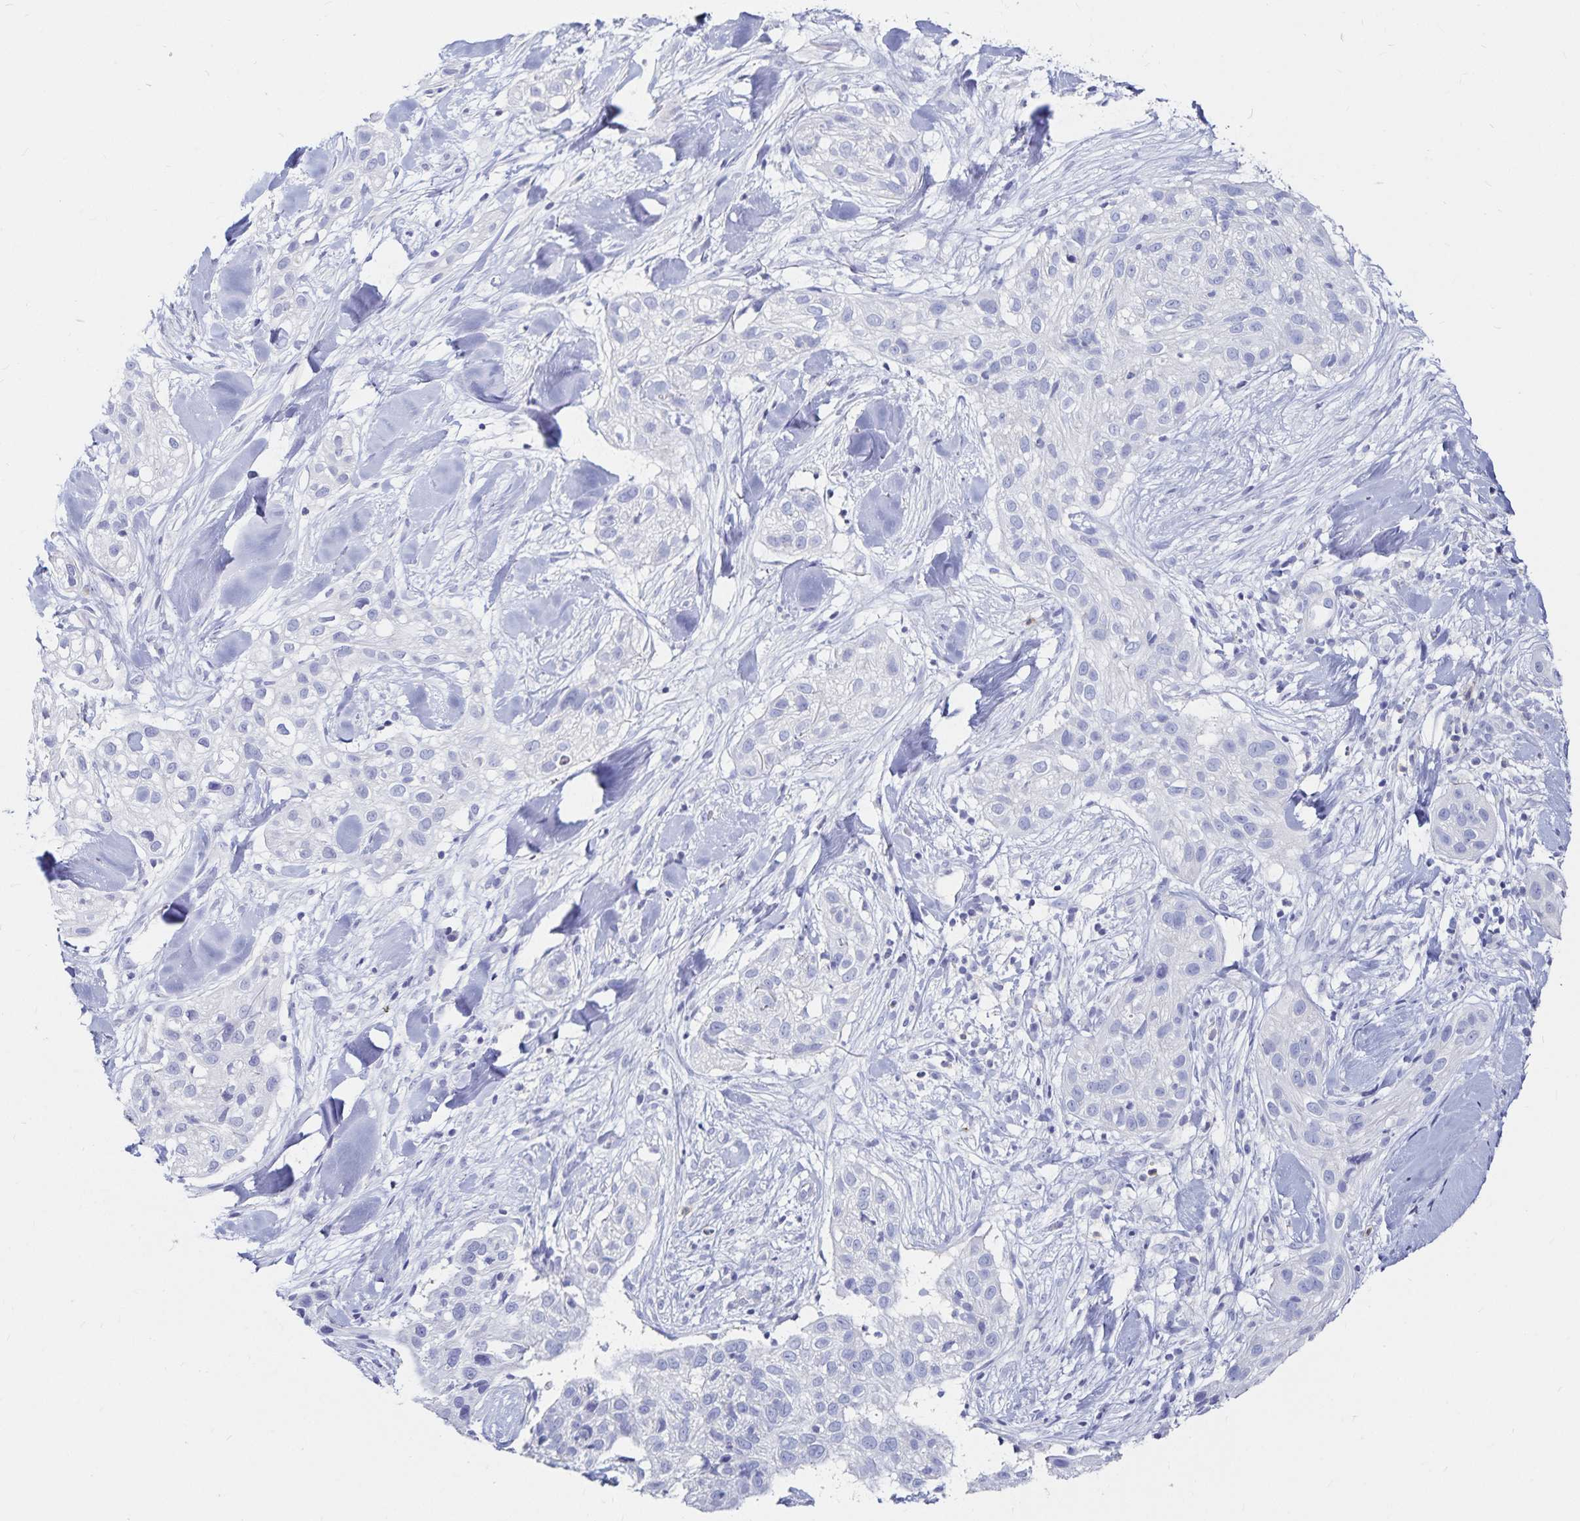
{"staining": {"intensity": "negative", "quantity": "none", "location": "none"}, "tissue": "skin cancer", "cell_type": "Tumor cells", "image_type": "cancer", "snomed": [{"axis": "morphology", "description": "Squamous cell carcinoma, NOS"}, {"axis": "topography", "description": "Skin"}], "caption": "A high-resolution histopathology image shows IHC staining of skin cancer, which displays no significant staining in tumor cells.", "gene": "TNIP1", "patient": {"sex": "male", "age": 82}}